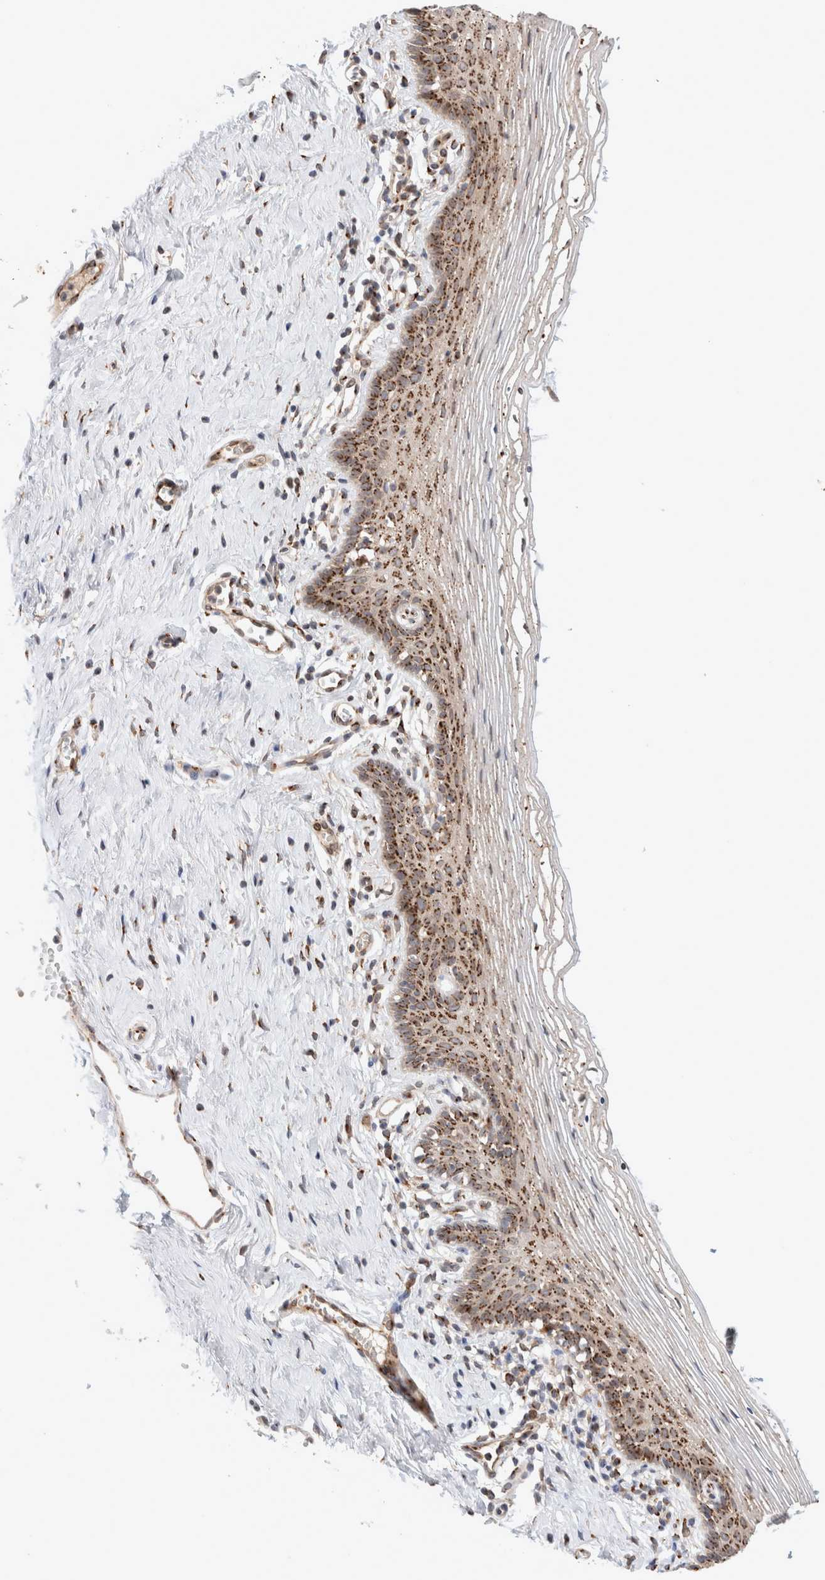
{"staining": {"intensity": "moderate", "quantity": ">75%", "location": "cytoplasmic/membranous"}, "tissue": "vagina", "cell_type": "Squamous epithelial cells", "image_type": "normal", "snomed": [{"axis": "morphology", "description": "Normal tissue, NOS"}, {"axis": "topography", "description": "Vagina"}], "caption": "Immunohistochemical staining of benign vagina exhibits medium levels of moderate cytoplasmic/membranous expression in about >75% of squamous epithelial cells. (brown staining indicates protein expression, while blue staining denotes nuclei).", "gene": "GCN1", "patient": {"sex": "female", "age": 32}}